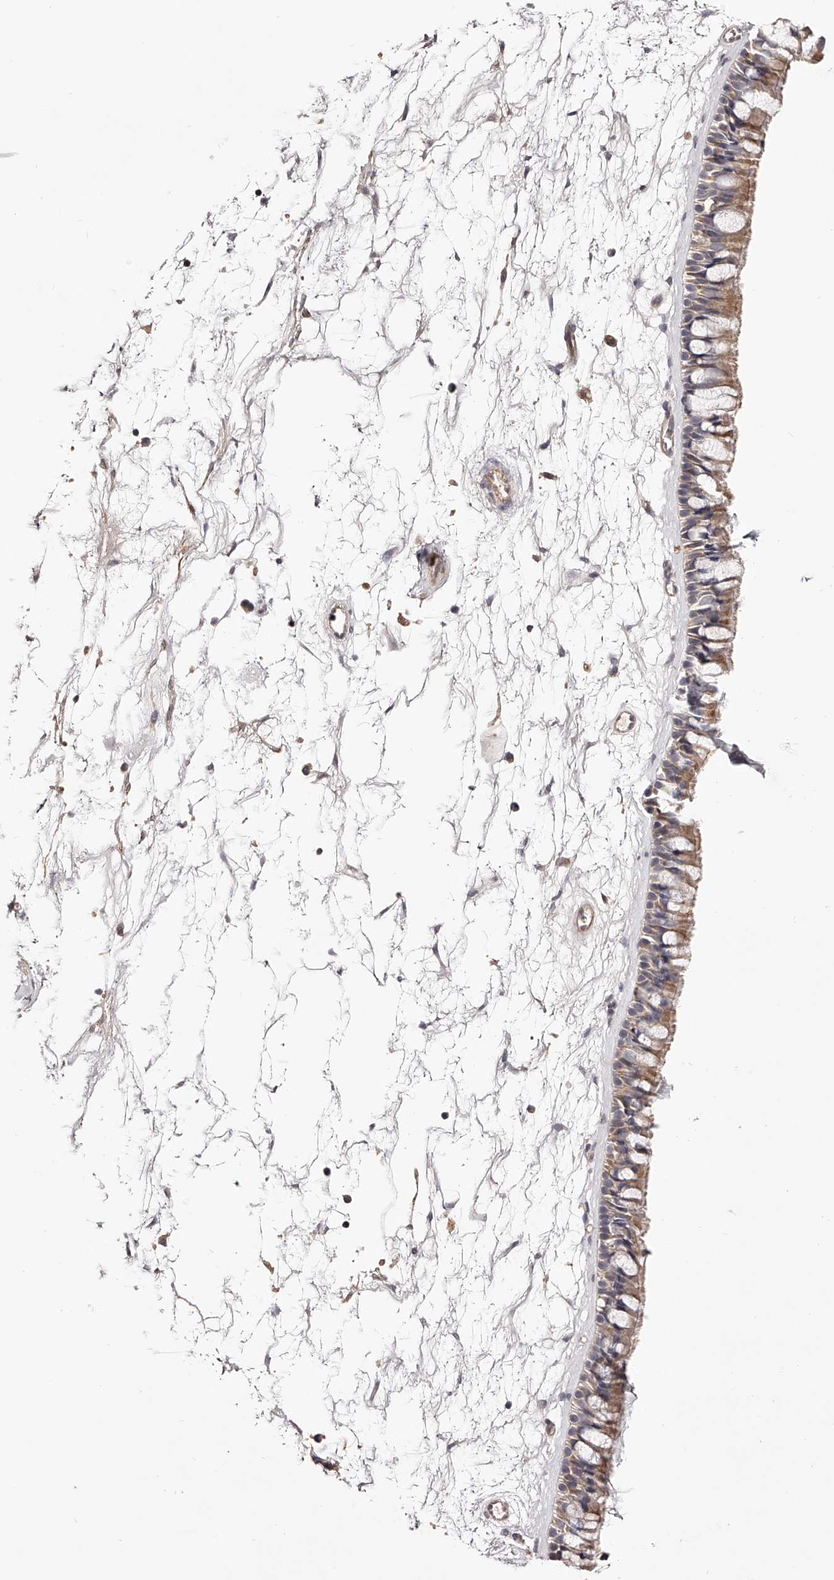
{"staining": {"intensity": "moderate", "quantity": ">75%", "location": "cytoplasmic/membranous"}, "tissue": "nasopharynx", "cell_type": "Respiratory epithelial cells", "image_type": "normal", "snomed": [{"axis": "morphology", "description": "Normal tissue, NOS"}, {"axis": "topography", "description": "Nasopharynx"}], "caption": "A brown stain shows moderate cytoplasmic/membranous positivity of a protein in respiratory epithelial cells of normal human nasopharynx.", "gene": "ODF2L", "patient": {"sex": "male", "age": 64}}